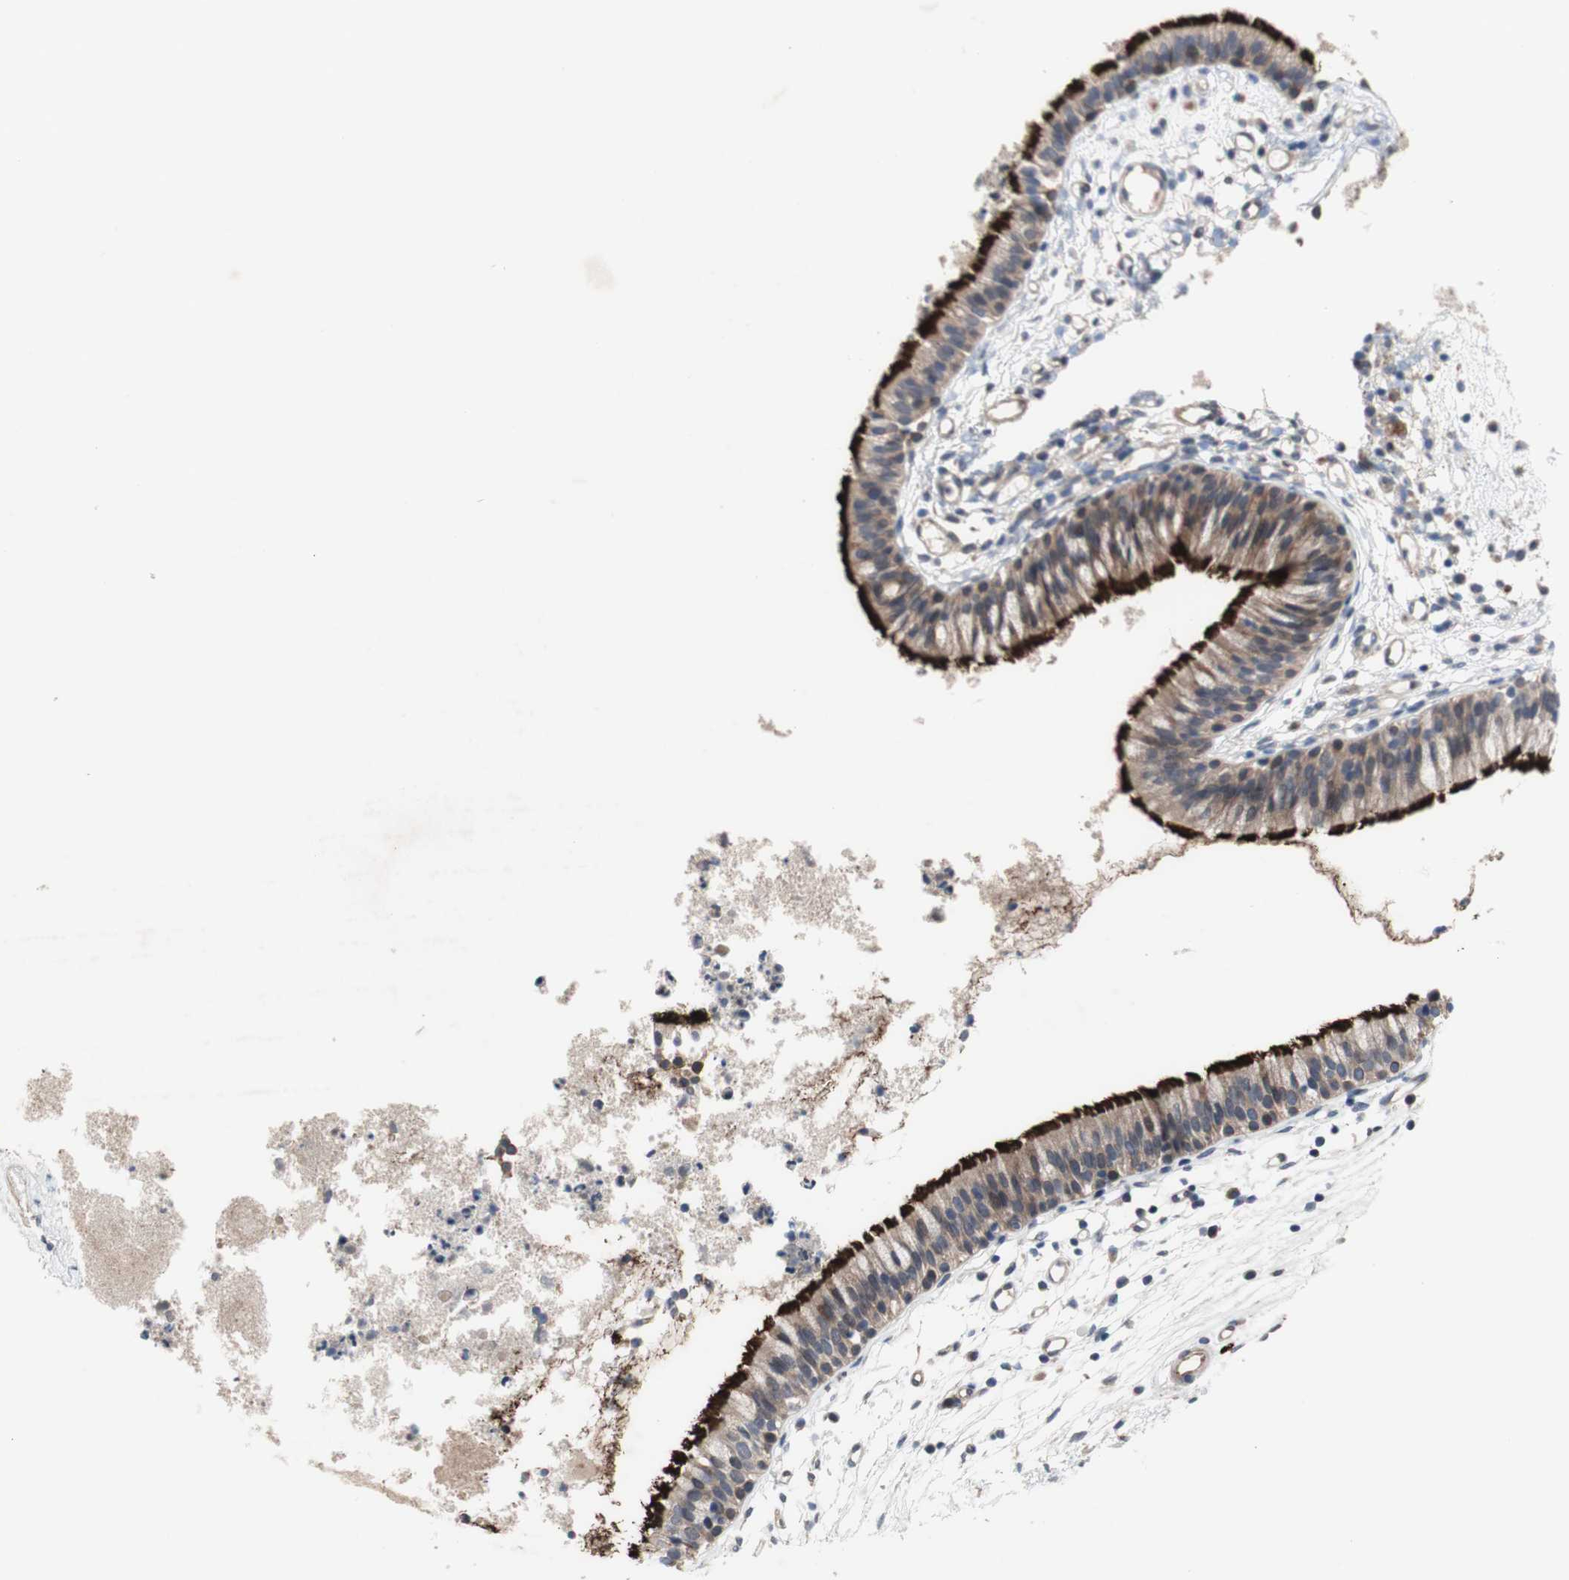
{"staining": {"intensity": "moderate", "quantity": ">75%", "location": "cytoplasmic/membranous"}, "tissue": "nasopharynx", "cell_type": "Respiratory epithelial cells", "image_type": "normal", "snomed": [{"axis": "morphology", "description": "Normal tissue, NOS"}, {"axis": "topography", "description": "Nasopharynx"}], "caption": "A brown stain highlights moderate cytoplasmic/membranous expression of a protein in respiratory epithelial cells of normal human nasopharynx.", "gene": "OAZ1", "patient": {"sex": "male", "age": 21}}